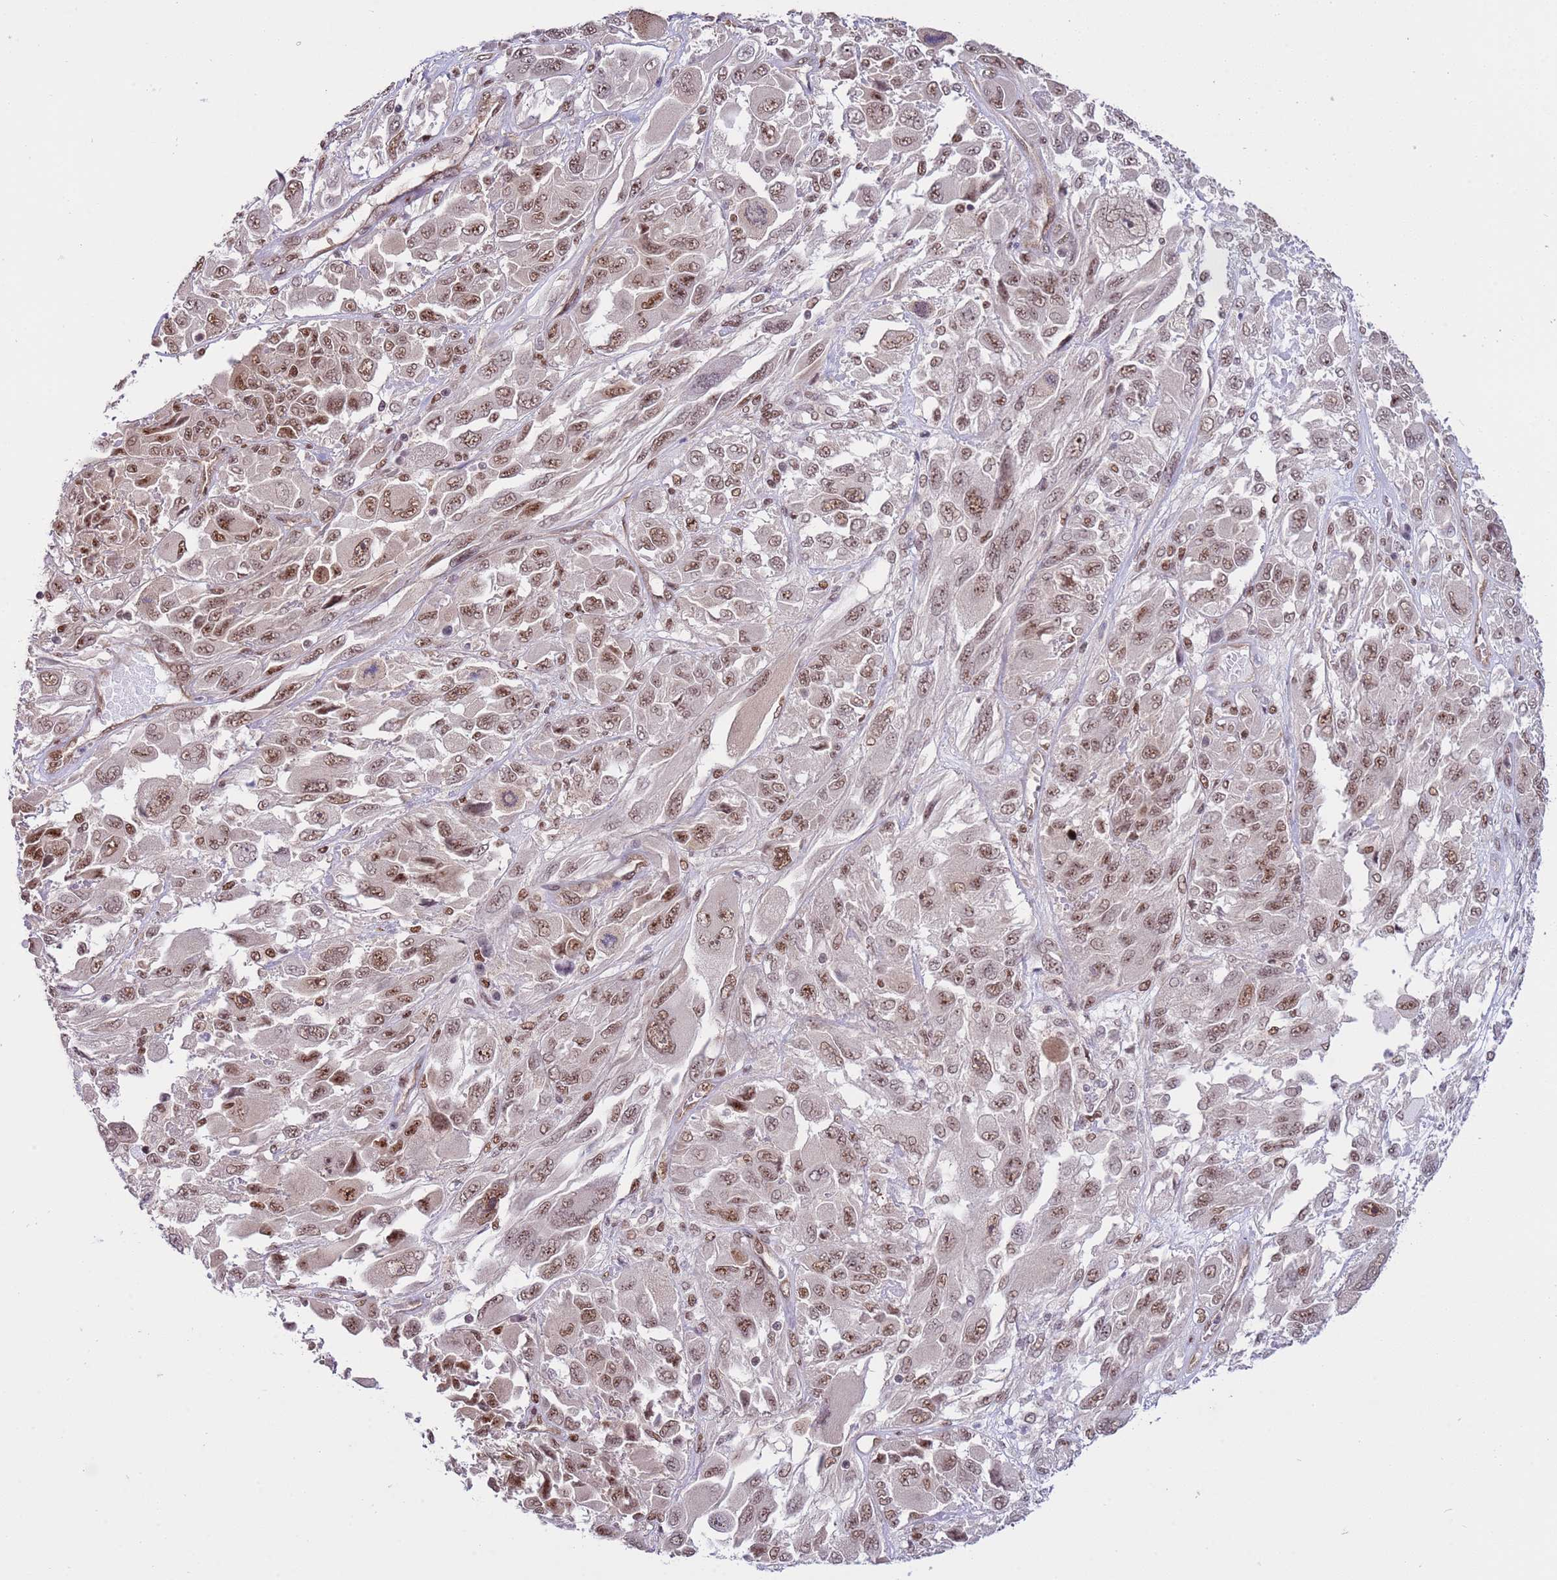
{"staining": {"intensity": "moderate", "quantity": ">75%", "location": "nuclear"}, "tissue": "melanoma", "cell_type": "Tumor cells", "image_type": "cancer", "snomed": [{"axis": "morphology", "description": "Malignant melanoma, NOS"}, {"axis": "topography", "description": "Skin"}], "caption": "Melanoma tissue demonstrates moderate nuclear staining in approximately >75% of tumor cells, visualized by immunohistochemistry.", "gene": "PRPF6", "patient": {"sex": "female", "age": 91}}